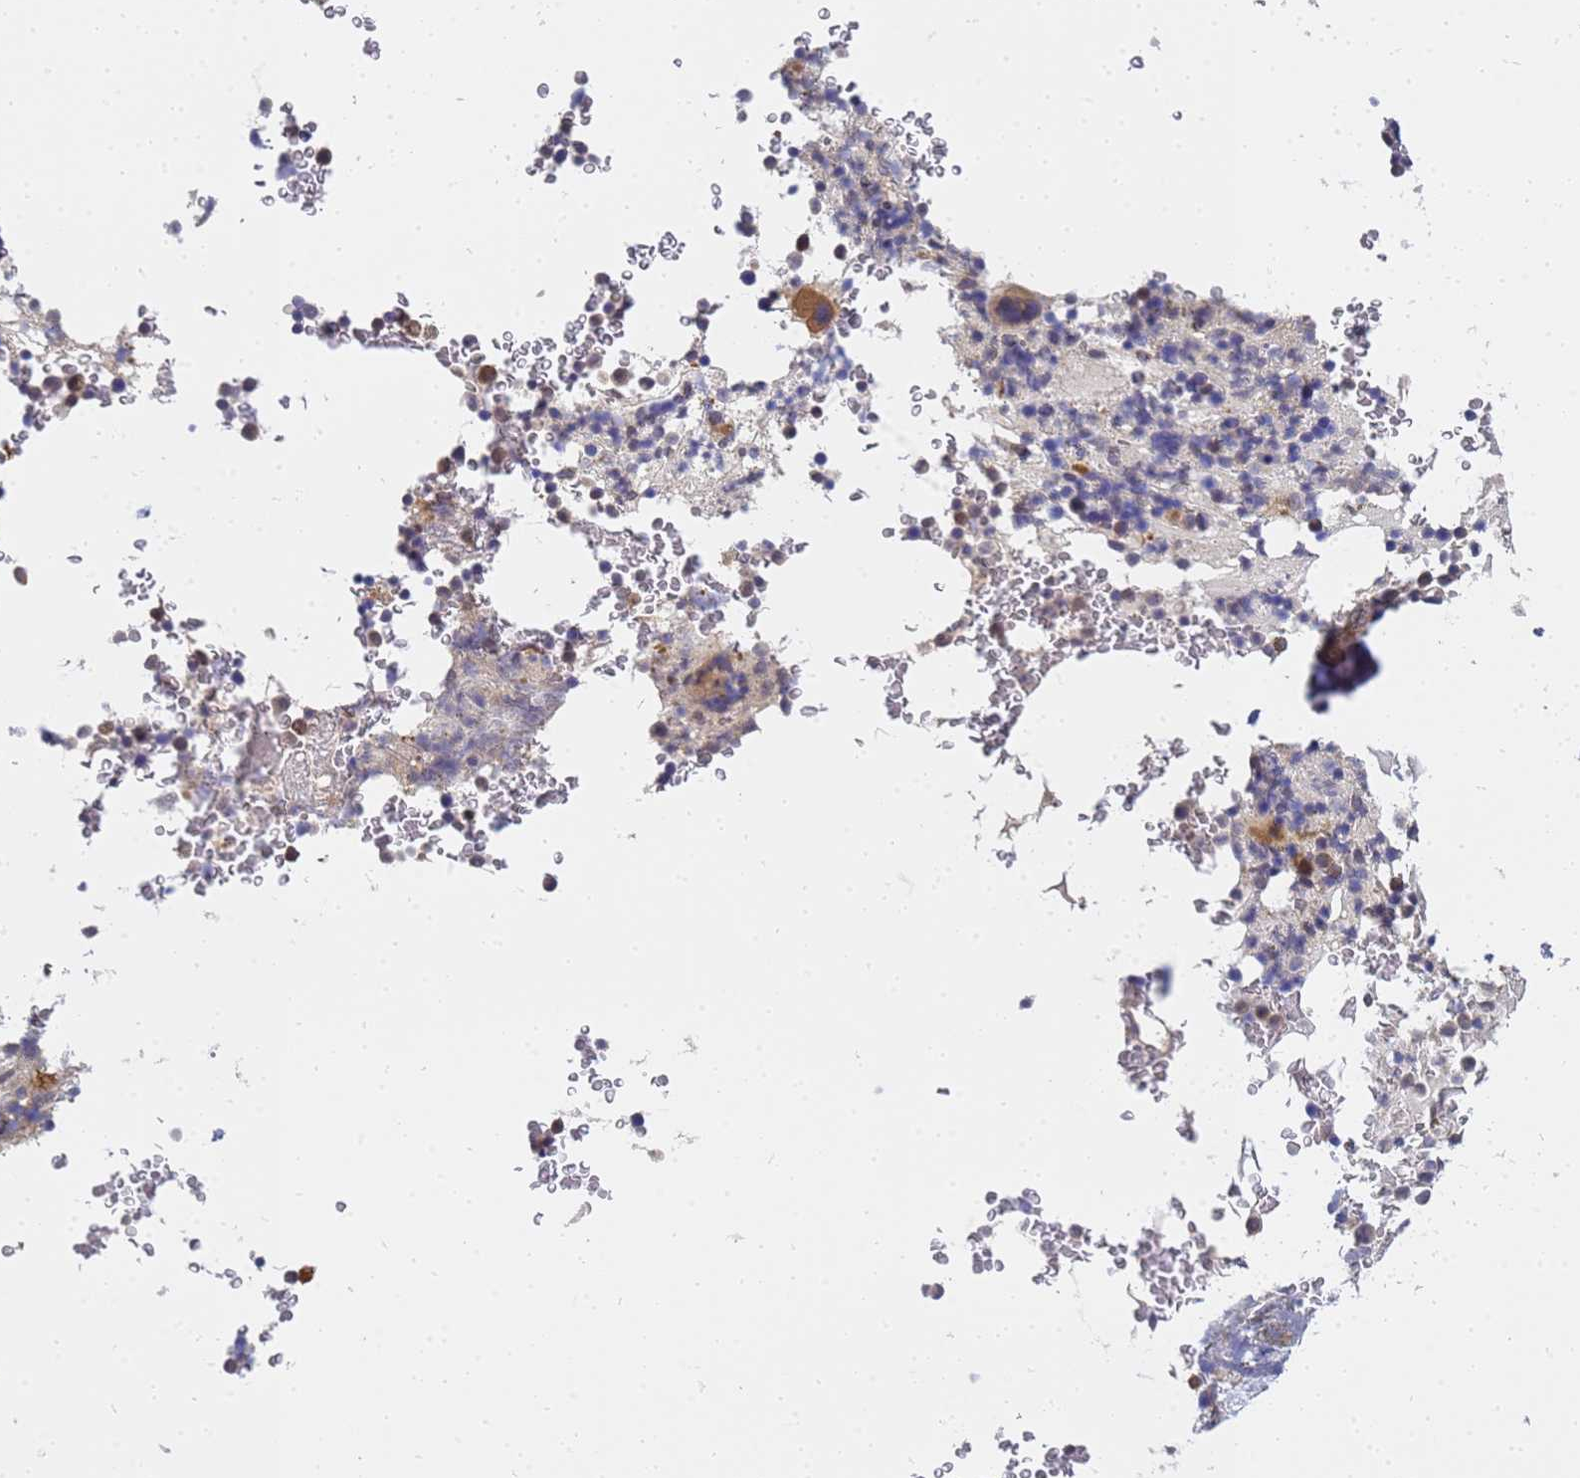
{"staining": {"intensity": "moderate", "quantity": "<25%", "location": "cytoplasmic/membranous"}, "tissue": "bone marrow", "cell_type": "Hematopoietic cells", "image_type": "normal", "snomed": [{"axis": "morphology", "description": "Normal tissue, NOS"}, {"axis": "topography", "description": "Bone marrow"}], "caption": "DAB immunohistochemical staining of benign human bone marrow exhibits moderate cytoplasmic/membranous protein expression in about <25% of hematopoietic cells.", "gene": "FAM166B", "patient": {"sex": "male", "age": 58}}